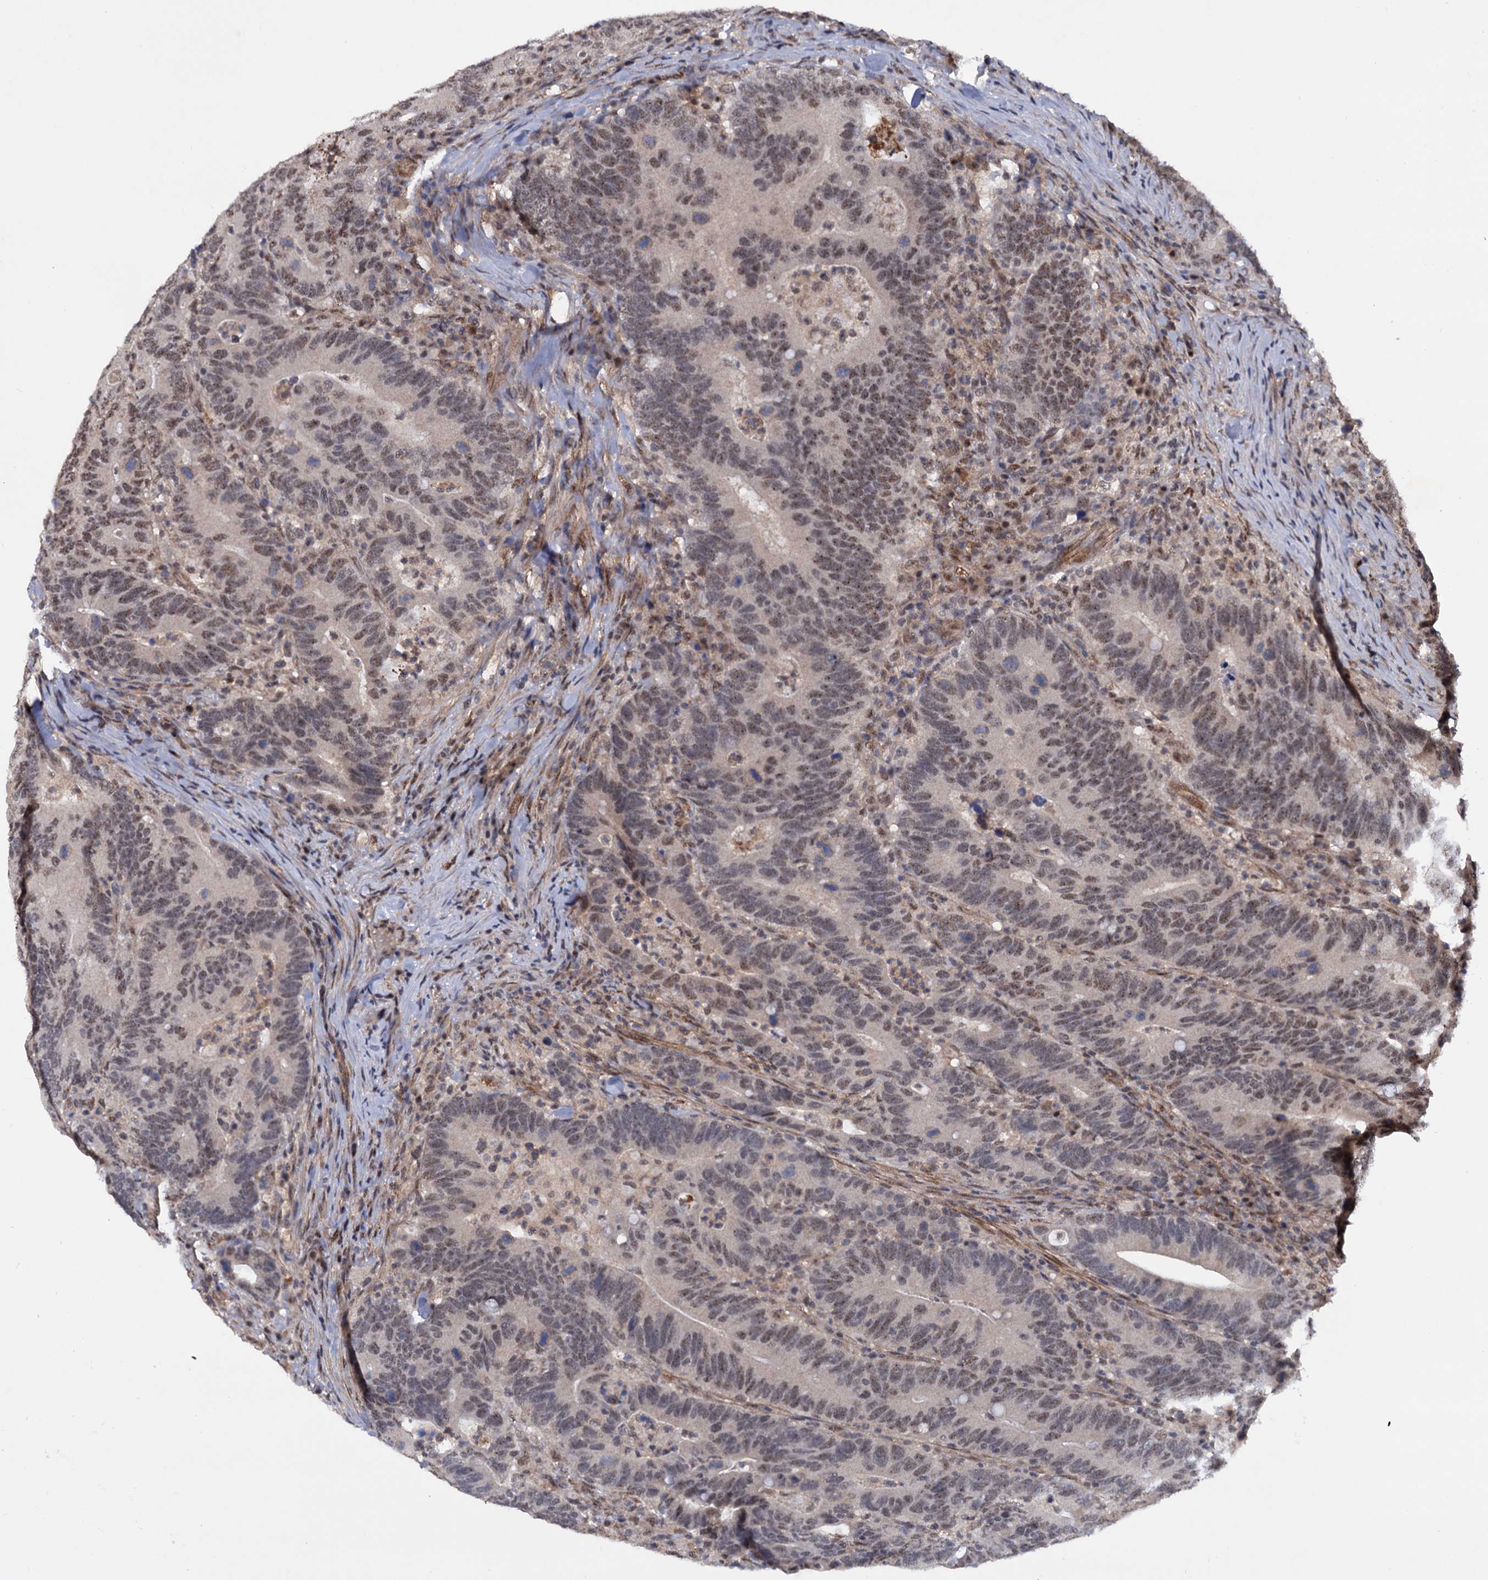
{"staining": {"intensity": "moderate", "quantity": "<25%", "location": "nuclear"}, "tissue": "colorectal cancer", "cell_type": "Tumor cells", "image_type": "cancer", "snomed": [{"axis": "morphology", "description": "Adenocarcinoma, NOS"}, {"axis": "topography", "description": "Colon"}], "caption": "High-power microscopy captured an IHC histopathology image of adenocarcinoma (colorectal), revealing moderate nuclear positivity in approximately <25% of tumor cells.", "gene": "TBC1D12", "patient": {"sex": "female", "age": 66}}